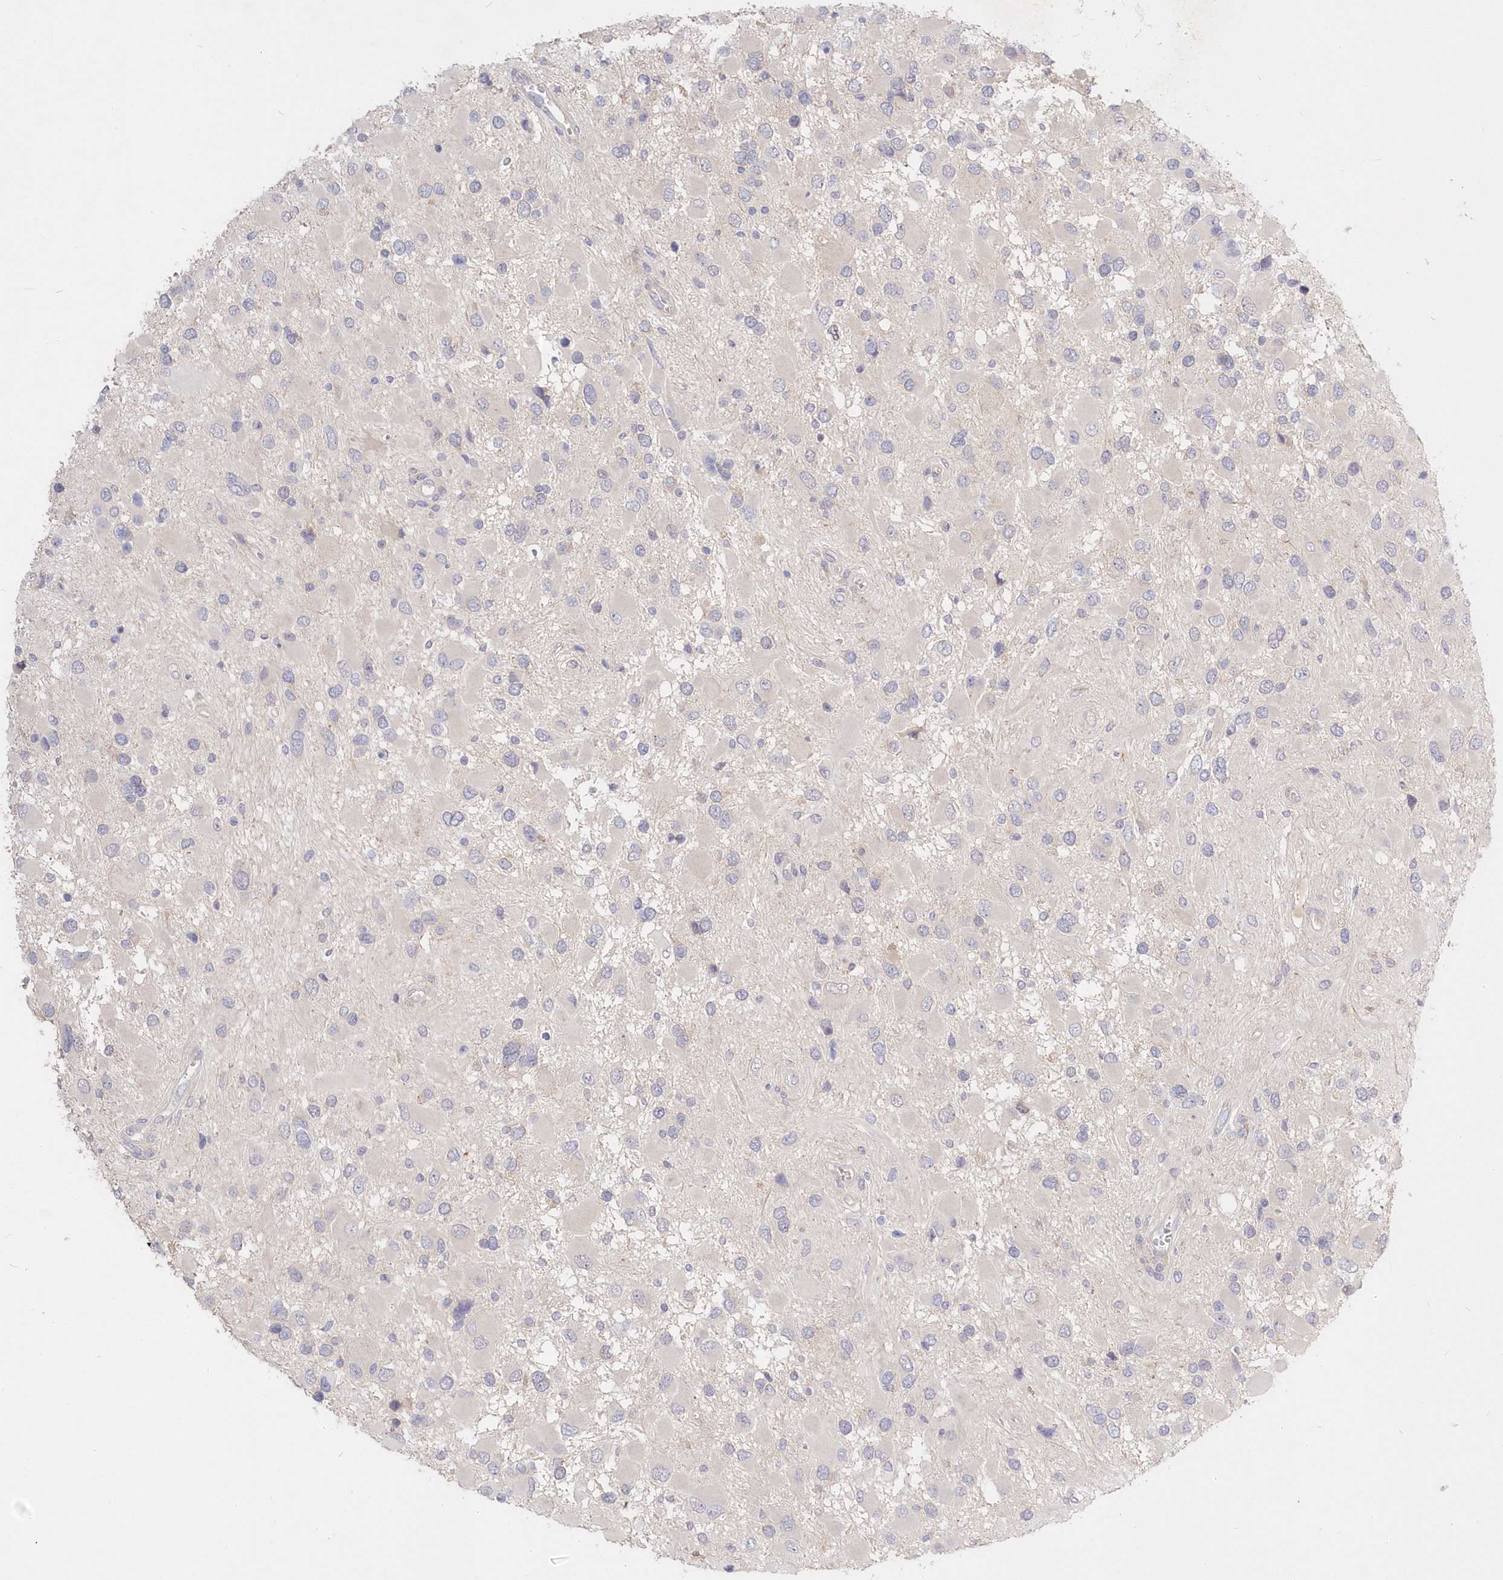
{"staining": {"intensity": "negative", "quantity": "none", "location": "none"}, "tissue": "glioma", "cell_type": "Tumor cells", "image_type": "cancer", "snomed": [{"axis": "morphology", "description": "Glioma, malignant, High grade"}, {"axis": "topography", "description": "Brain"}], "caption": "An image of human glioma is negative for staining in tumor cells.", "gene": "KATNA1", "patient": {"sex": "male", "age": 53}}